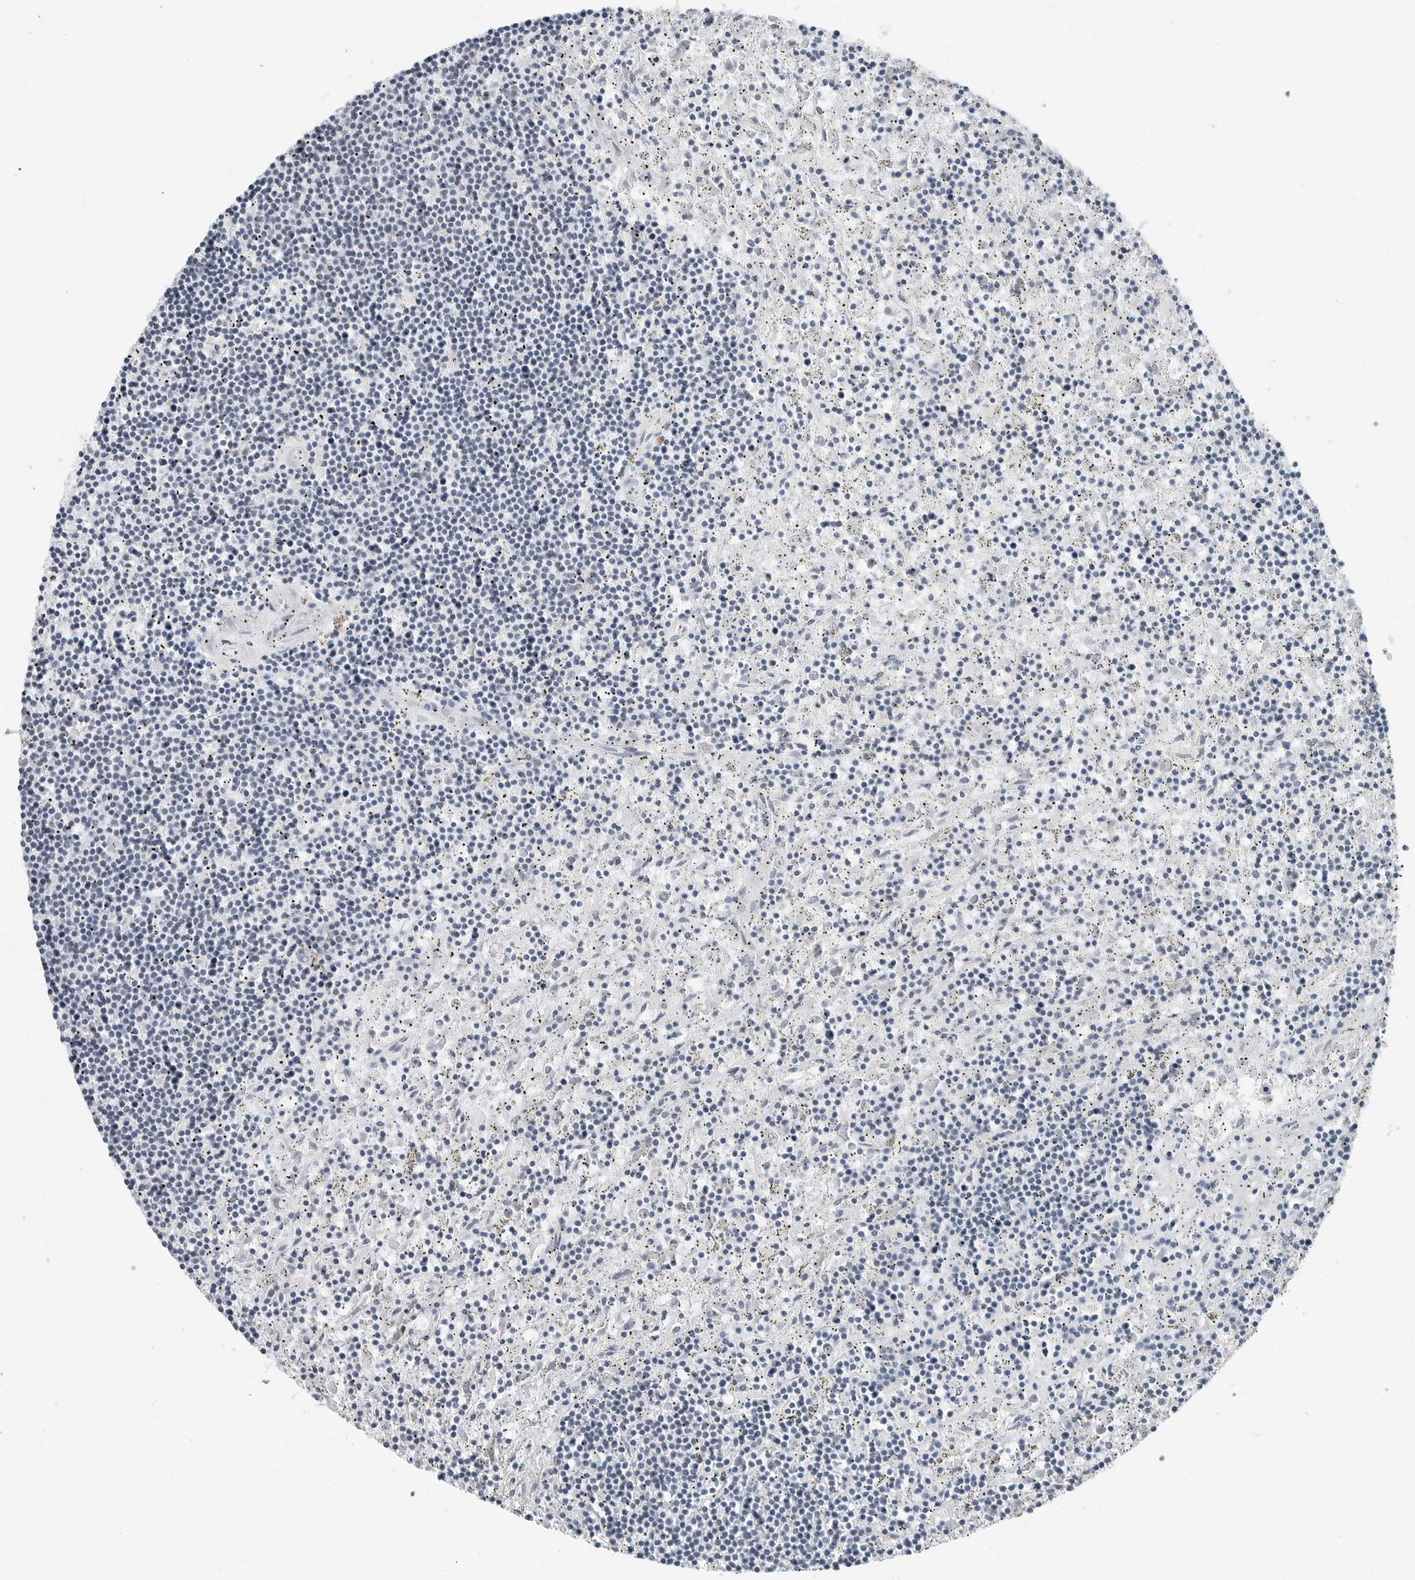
{"staining": {"intensity": "negative", "quantity": "none", "location": "none"}, "tissue": "lymphoma", "cell_type": "Tumor cells", "image_type": "cancer", "snomed": [{"axis": "morphology", "description": "Malignant lymphoma, non-Hodgkin's type, Low grade"}, {"axis": "topography", "description": "Spleen"}], "caption": "Immunohistochemical staining of malignant lymphoma, non-Hodgkin's type (low-grade) displays no significant staining in tumor cells.", "gene": "XIRP1", "patient": {"sex": "male", "age": 76}}